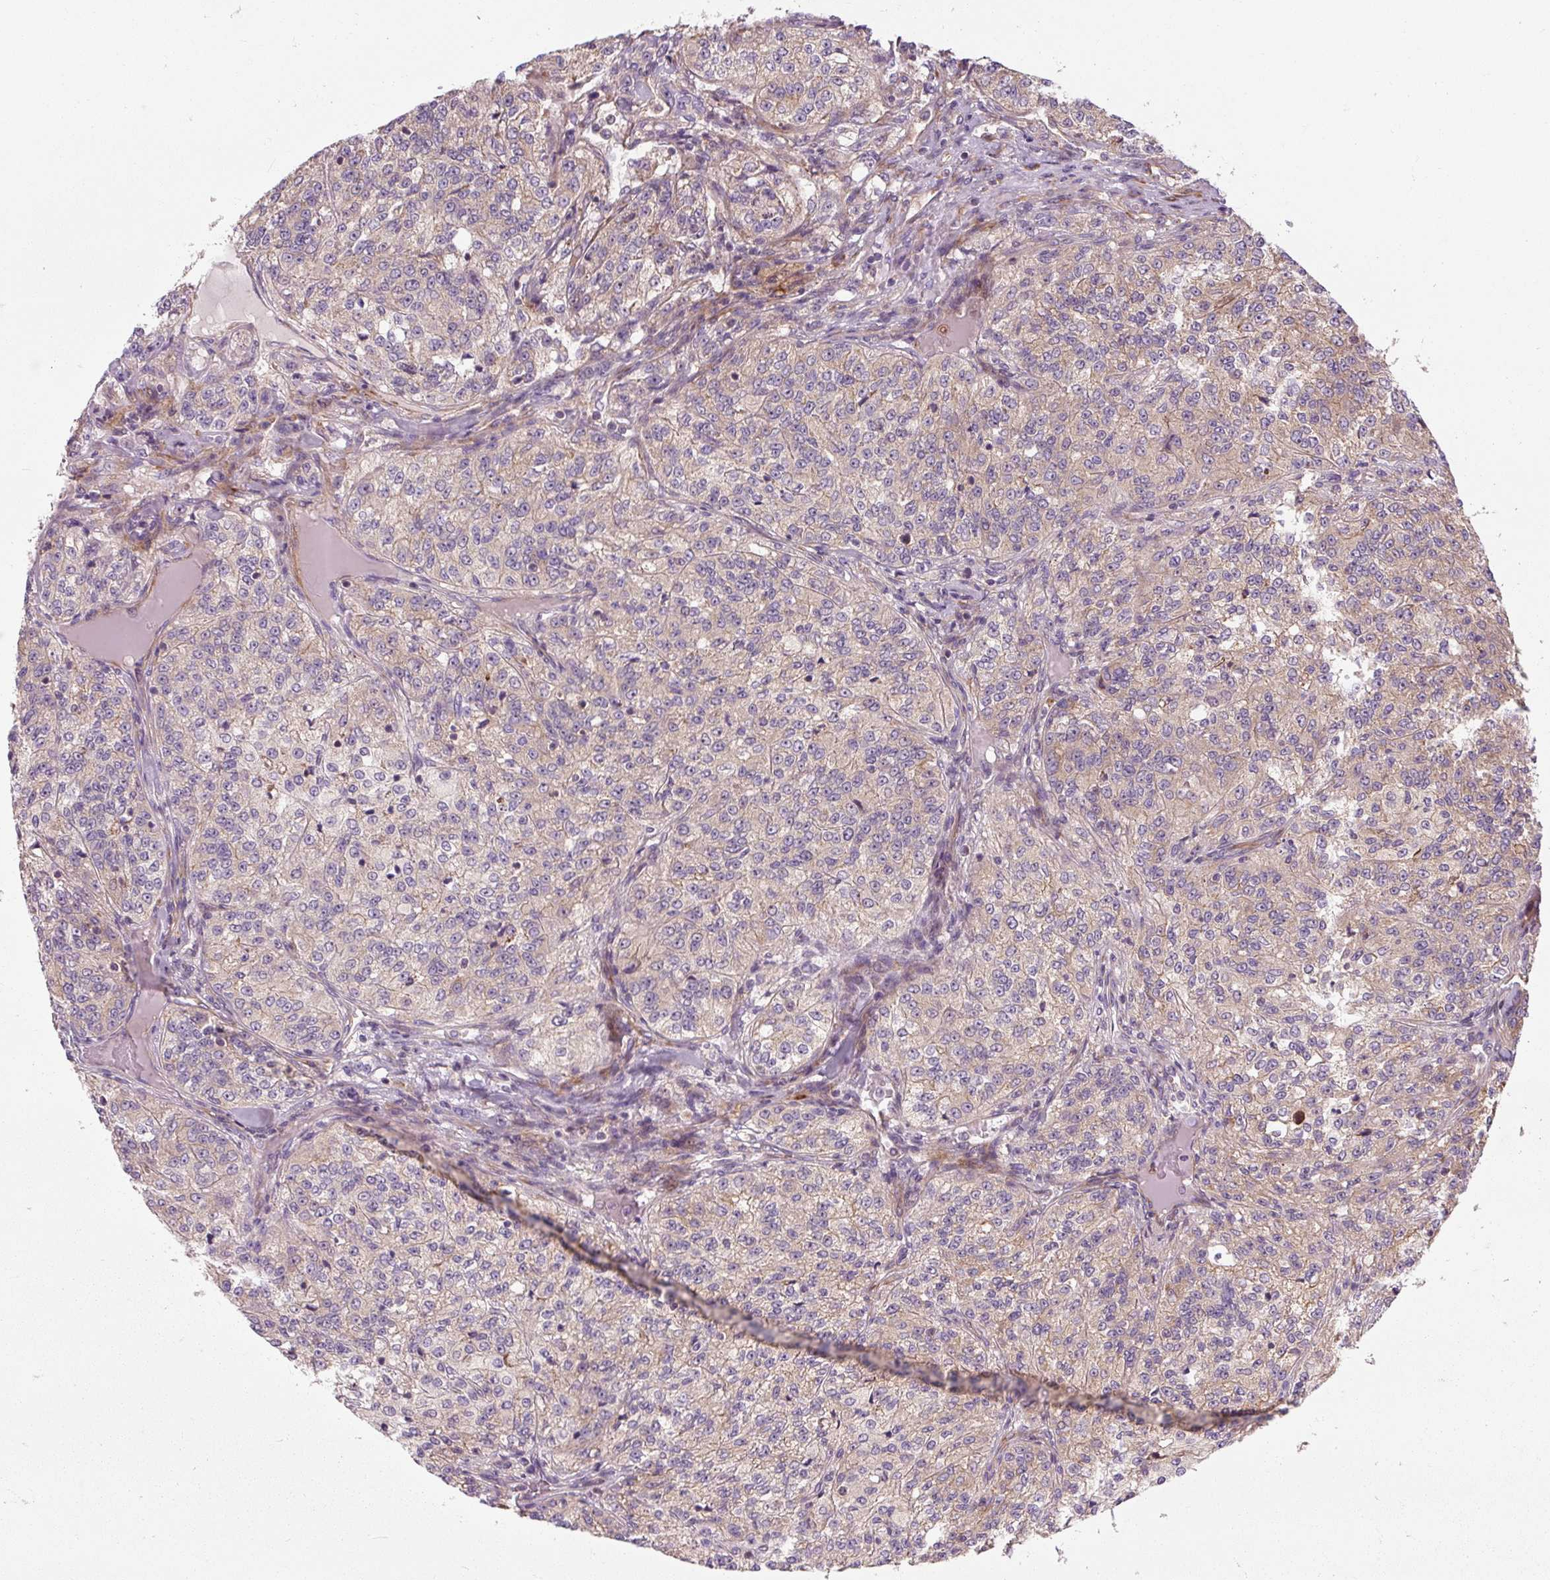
{"staining": {"intensity": "moderate", "quantity": "25%-75%", "location": "cytoplasmic/membranous"}, "tissue": "renal cancer", "cell_type": "Tumor cells", "image_type": "cancer", "snomed": [{"axis": "morphology", "description": "Adenocarcinoma, NOS"}, {"axis": "topography", "description": "Kidney"}], "caption": "Human adenocarcinoma (renal) stained with a brown dye reveals moderate cytoplasmic/membranous positive positivity in approximately 25%-75% of tumor cells.", "gene": "PRSS48", "patient": {"sex": "female", "age": 63}}